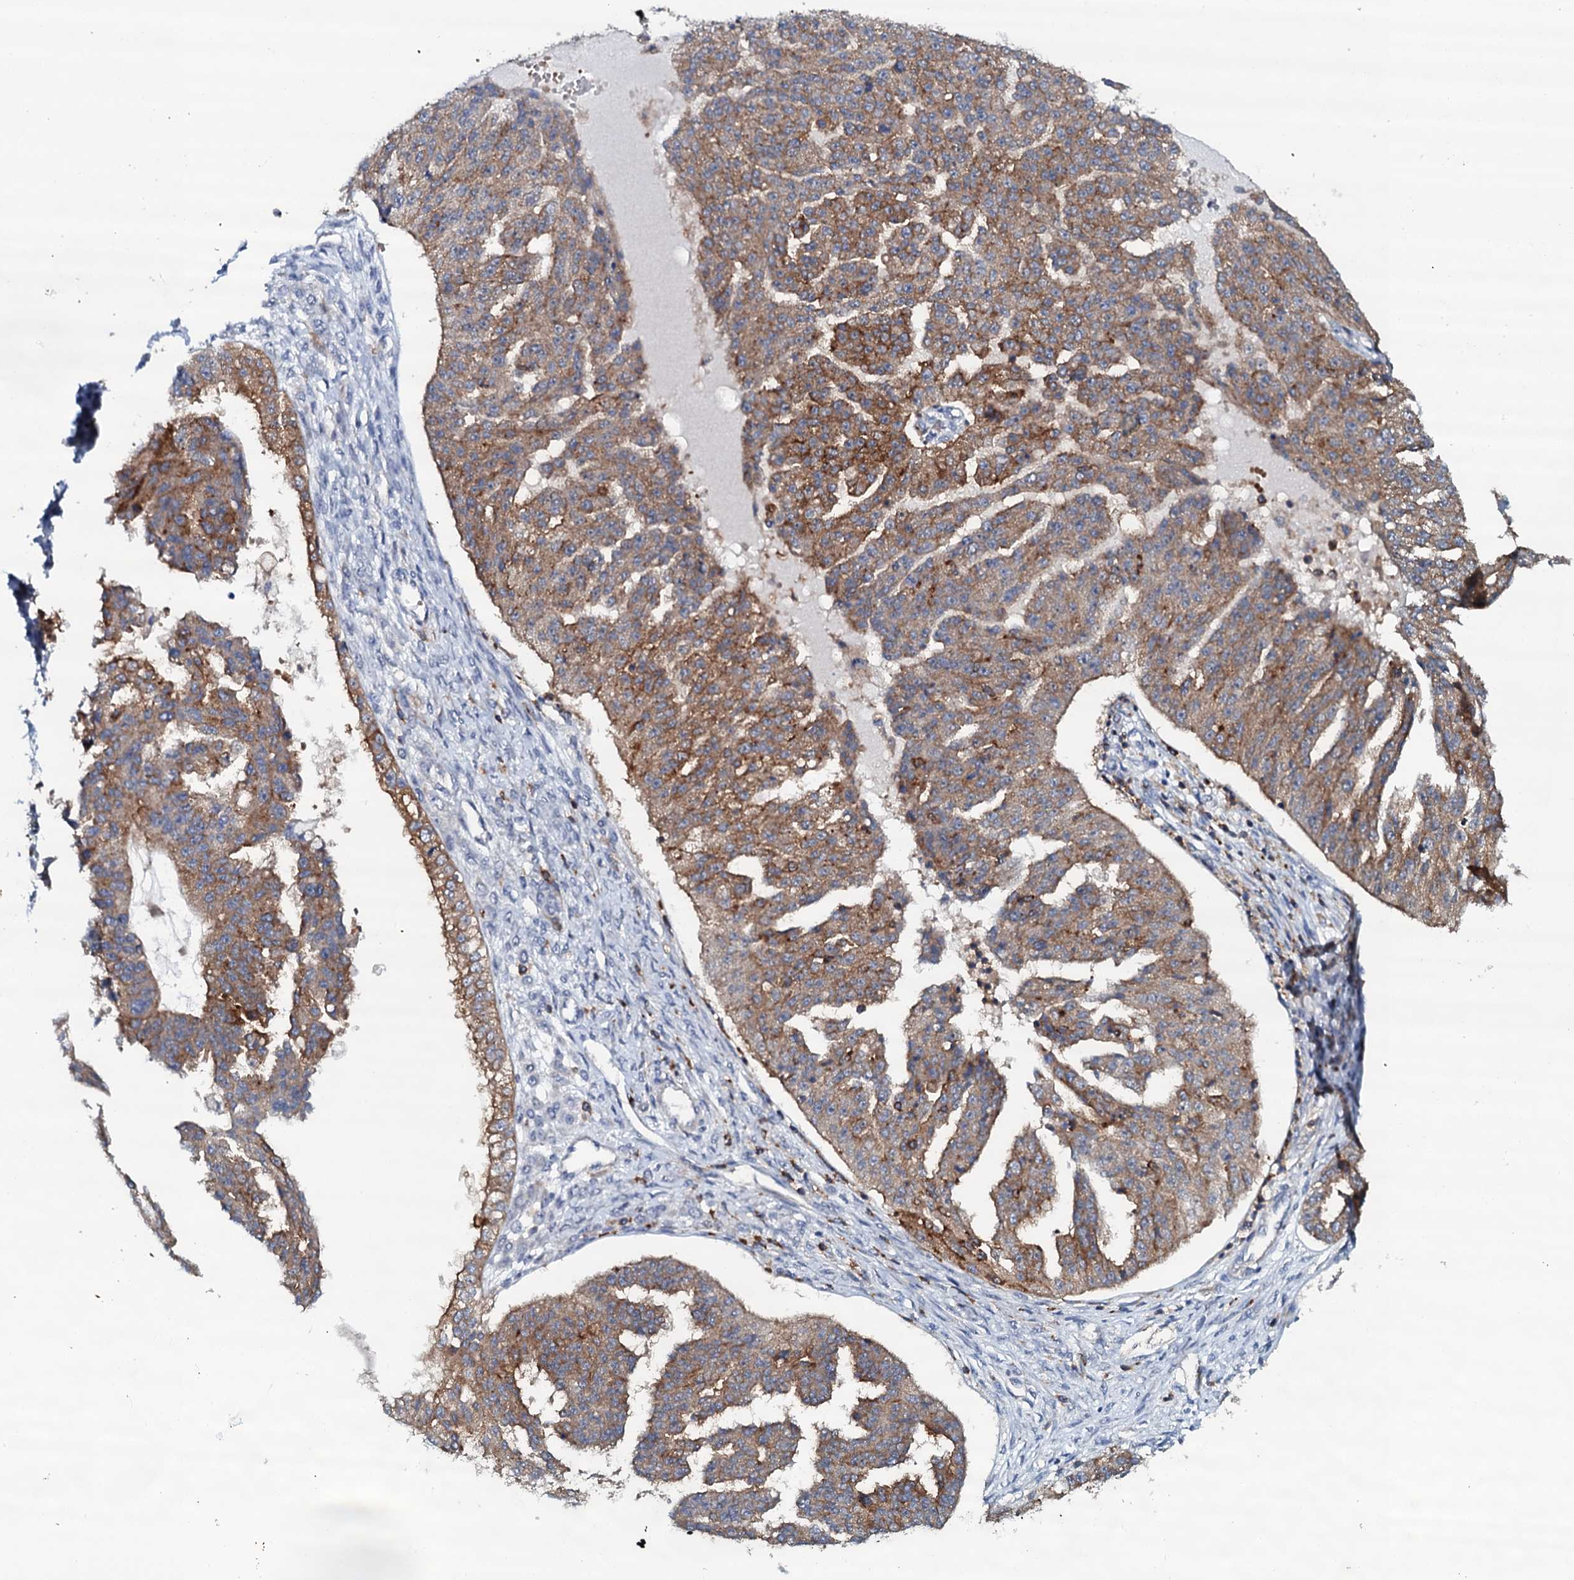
{"staining": {"intensity": "moderate", "quantity": ">75%", "location": "cytoplasmic/membranous"}, "tissue": "ovarian cancer", "cell_type": "Tumor cells", "image_type": "cancer", "snomed": [{"axis": "morphology", "description": "Cystadenocarcinoma, serous, NOS"}, {"axis": "topography", "description": "Ovary"}], "caption": "The histopathology image demonstrates a brown stain indicating the presence of a protein in the cytoplasmic/membranous of tumor cells in ovarian cancer.", "gene": "VAMP8", "patient": {"sex": "female", "age": 58}}